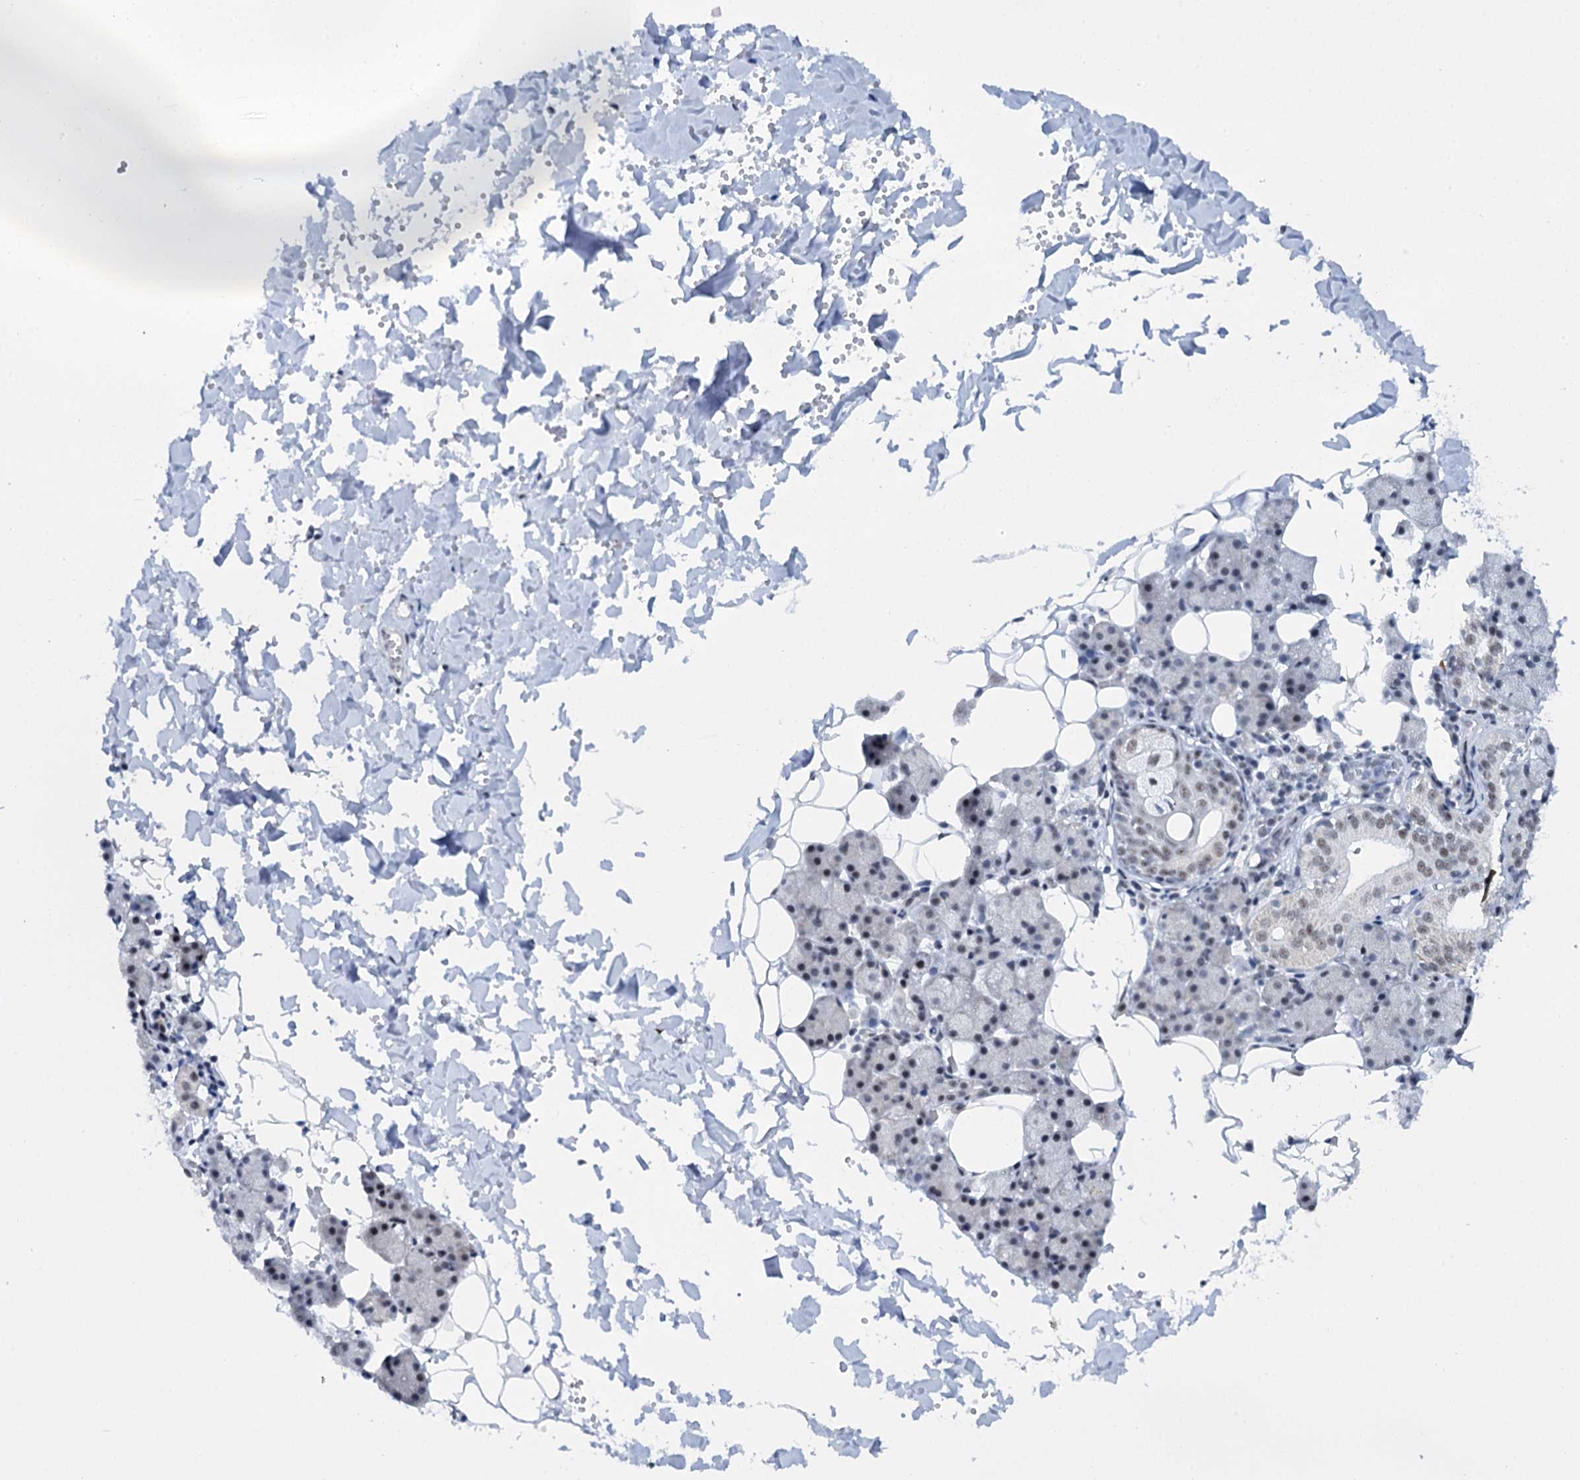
{"staining": {"intensity": "moderate", "quantity": "<25%", "location": "nuclear"}, "tissue": "salivary gland", "cell_type": "Glandular cells", "image_type": "normal", "snomed": [{"axis": "morphology", "description": "Normal tissue, NOS"}, {"axis": "topography", "description": "Salivary gland"}], "caption": "Salivary gland stained with immunohistochemistry demonstrates moderate nuclear expression in about <25% of glandular cells.", "gene": "SREK1", "patient": {"sex": "female", "age": 33}}